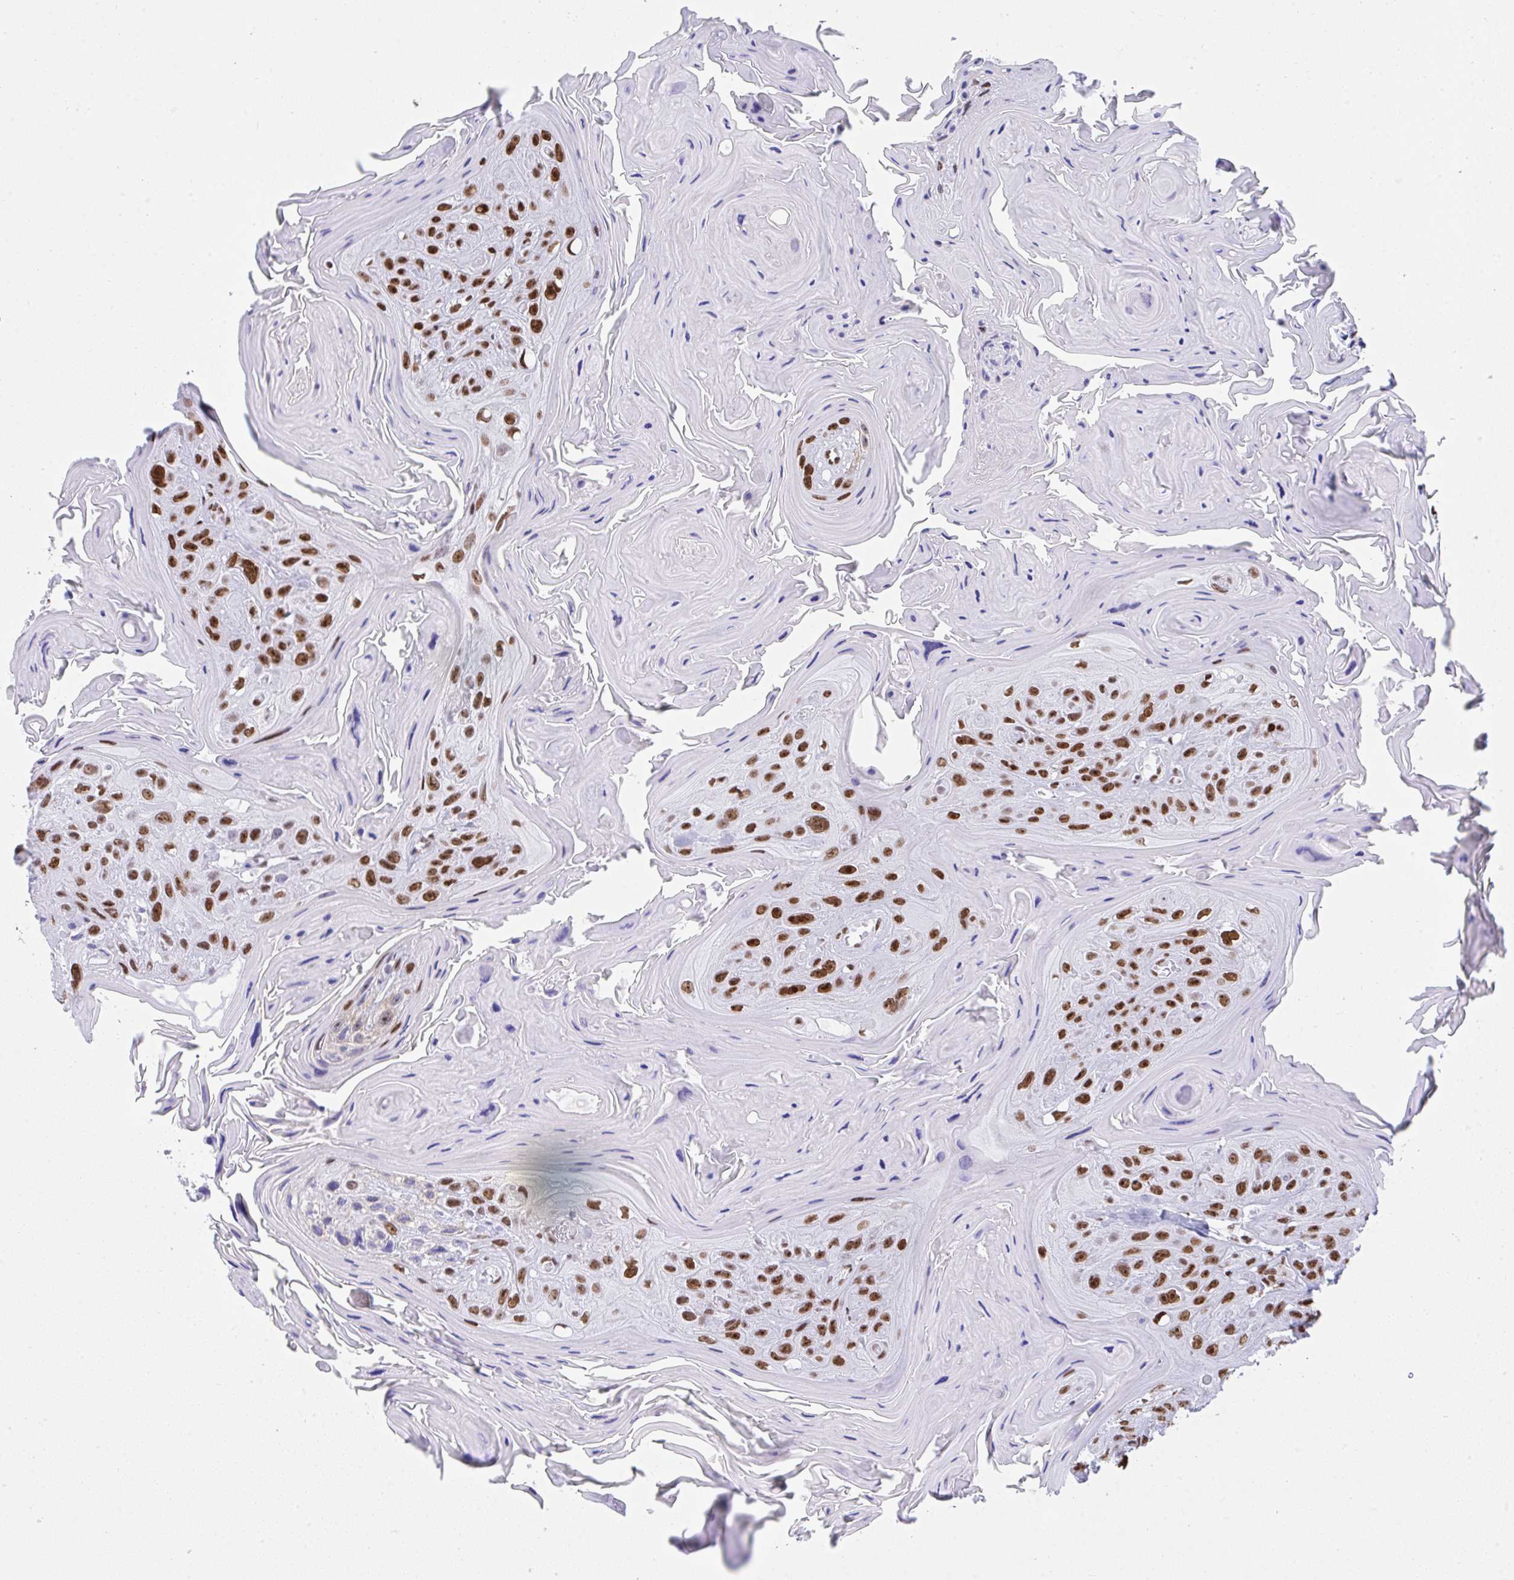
{"staining": {"intensity": "strong", "quantity": ">75%", "location": "nuclear"}, "tissue": "head and neck cancer", "cell_type": "Tumor cells", "image_type": "cancer", "snomed": [{"axis": "morphology", "description": "Squamous cell carcinoma, NOS"}, {"axis": "topography", "description": "Head-Neck"}], "caption": "IHC micrograph of squamous cell carcinoma (head and neck) stained for a protein (brown), which shows high levels of strong nuclear staining in about >75% of tumor cells.", "gene": "DDX52", "patient": {"sex": "female", "age": 59}}